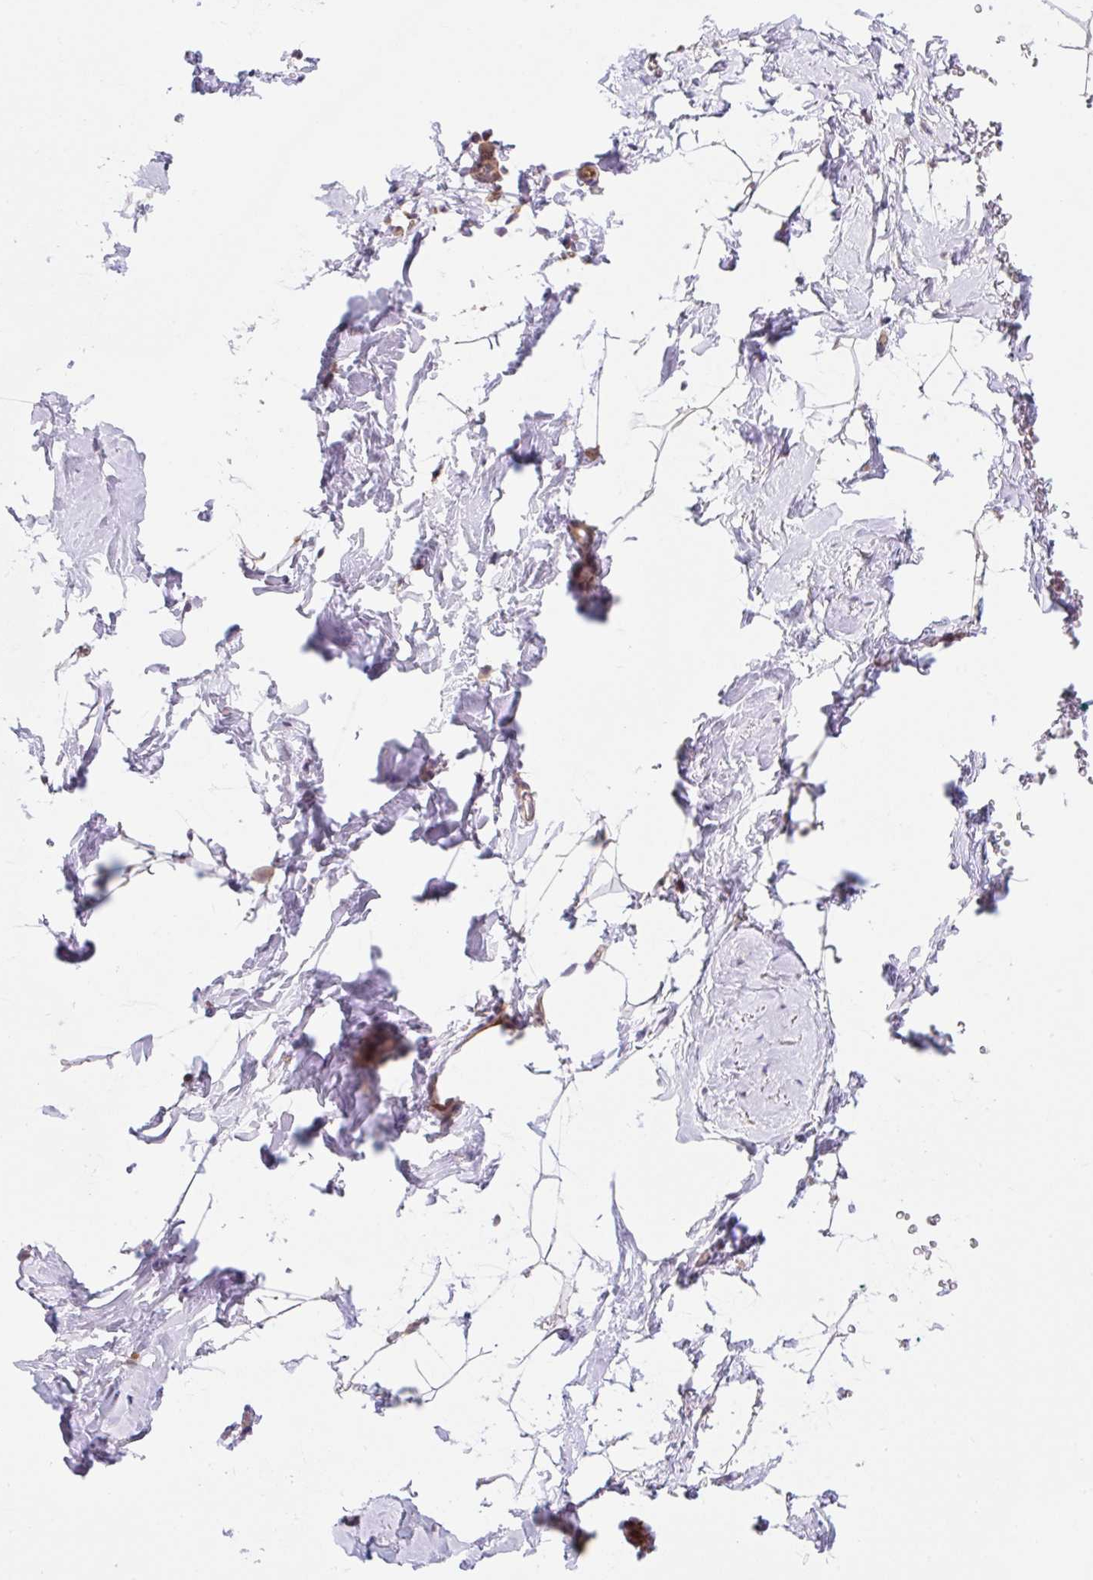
{"staining": {"intensity": "negative", "quantity": "none", "location": "none"}, "tissue": "breast", "cell_type": "Adipocytes", "image_type": "normal", "snomed": [{"axis": "morphology", "description": "Normal tissue, NOS"}, {"axis": "topography", "description": "Breast"}], "caption": "The image demonstrates no significant staining in adipocytes of breast. (DAB (3,3'-diaminobenzidine) immunohistochemistry, high magnification).", "gene": "VPS4A", "patient": {"sex": "female", "age": 32}}